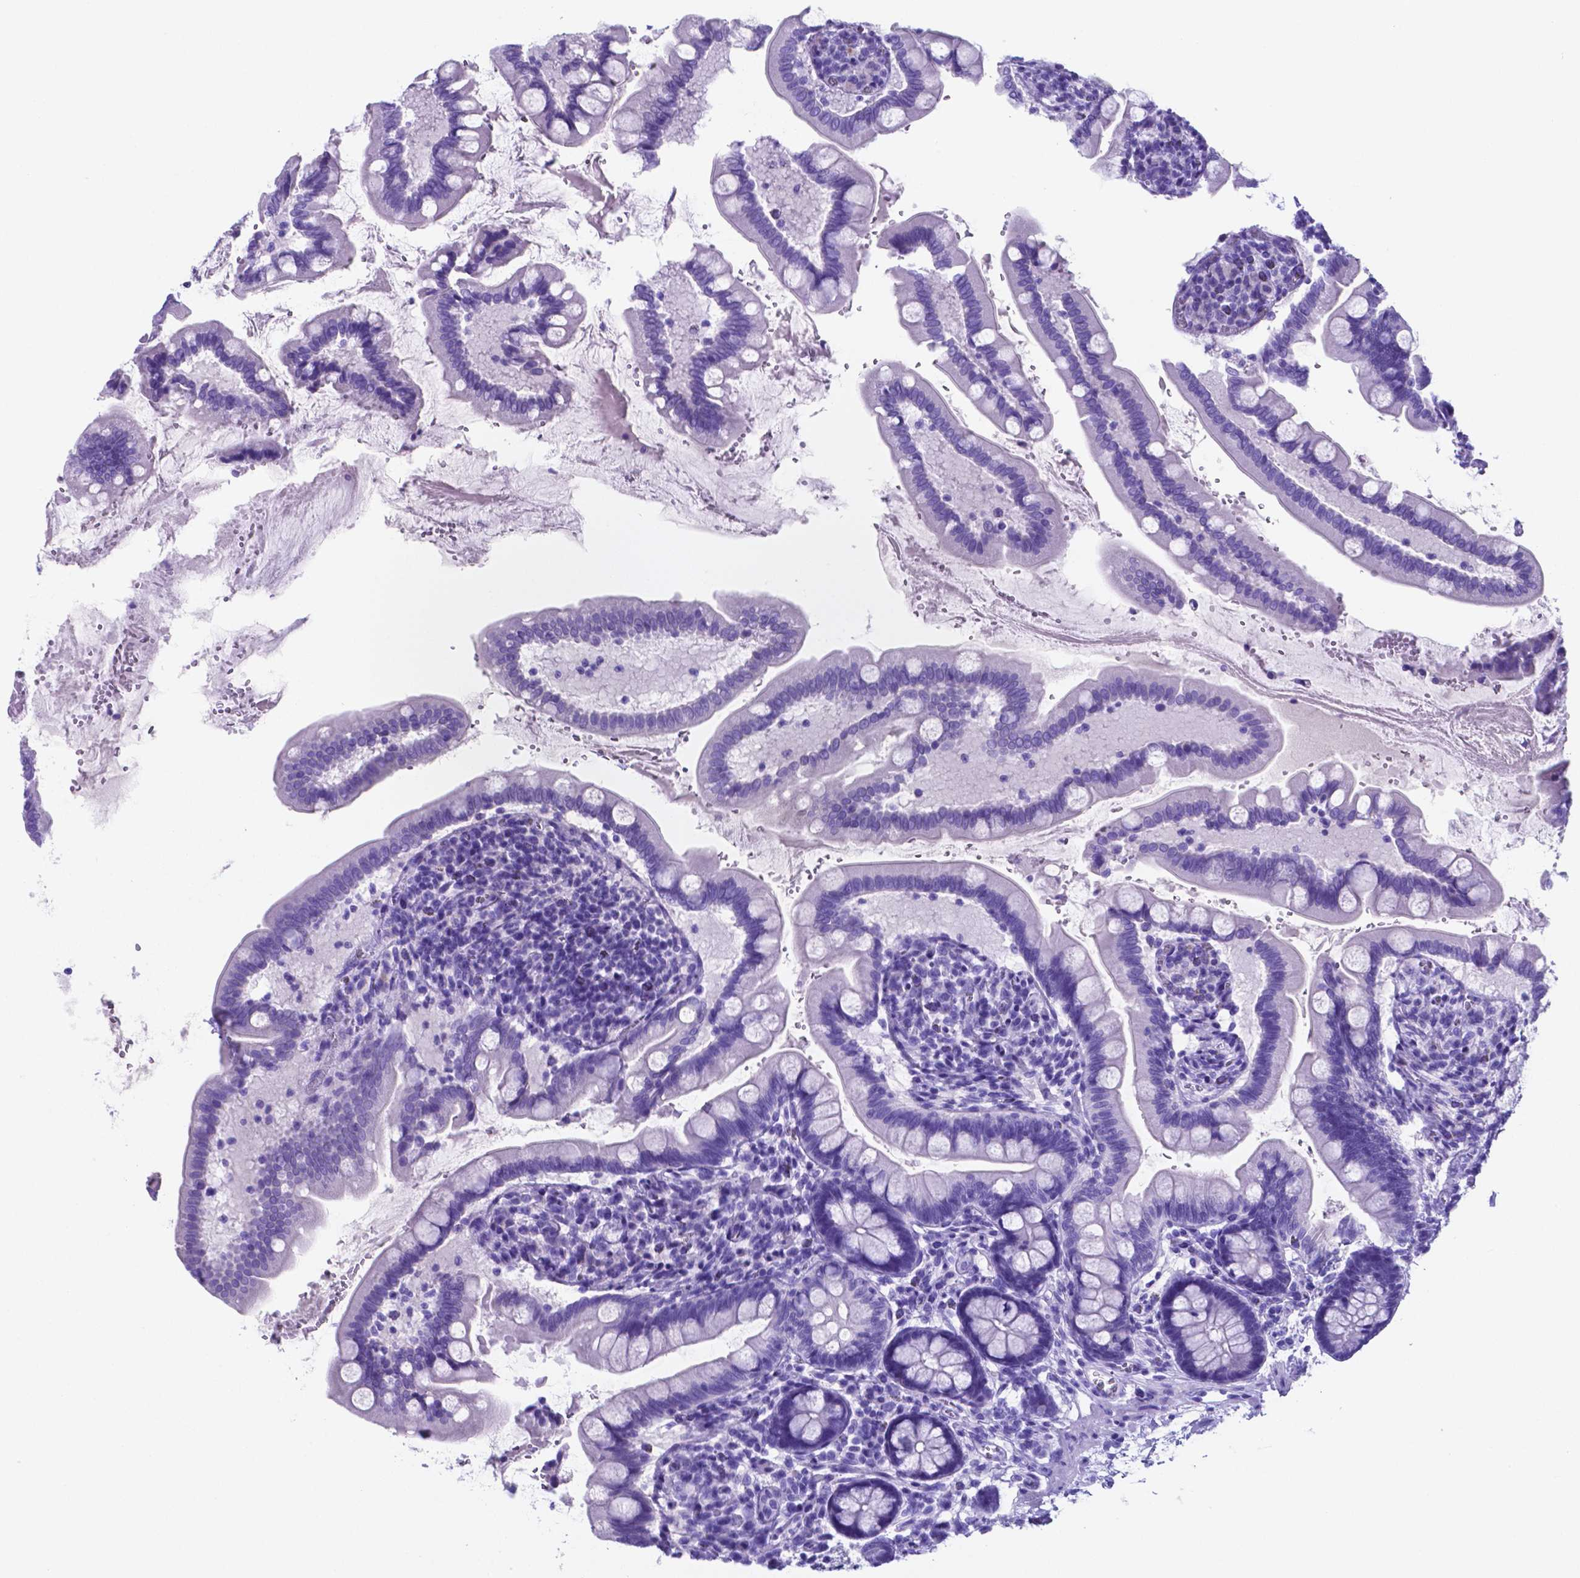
{"staining": {"intensity": "negative", "quantity": "none", "location": "none"}, "tissue": "small intestine", "cell_type": "Glandular cells", "image_type": "normal", "snomed": [{"axis": "morphology", "description": "Normal tissue, NOS"}, {"axis": "topography", "description": "Small intestine"}], "caption": "This is an immunohistochemistry (IHC) photomicrograph of normal human small intestine. There is no positivity in glandular cells.", "gene": "DNAAF8", "patient": {"sex": "female", "age": 56}}